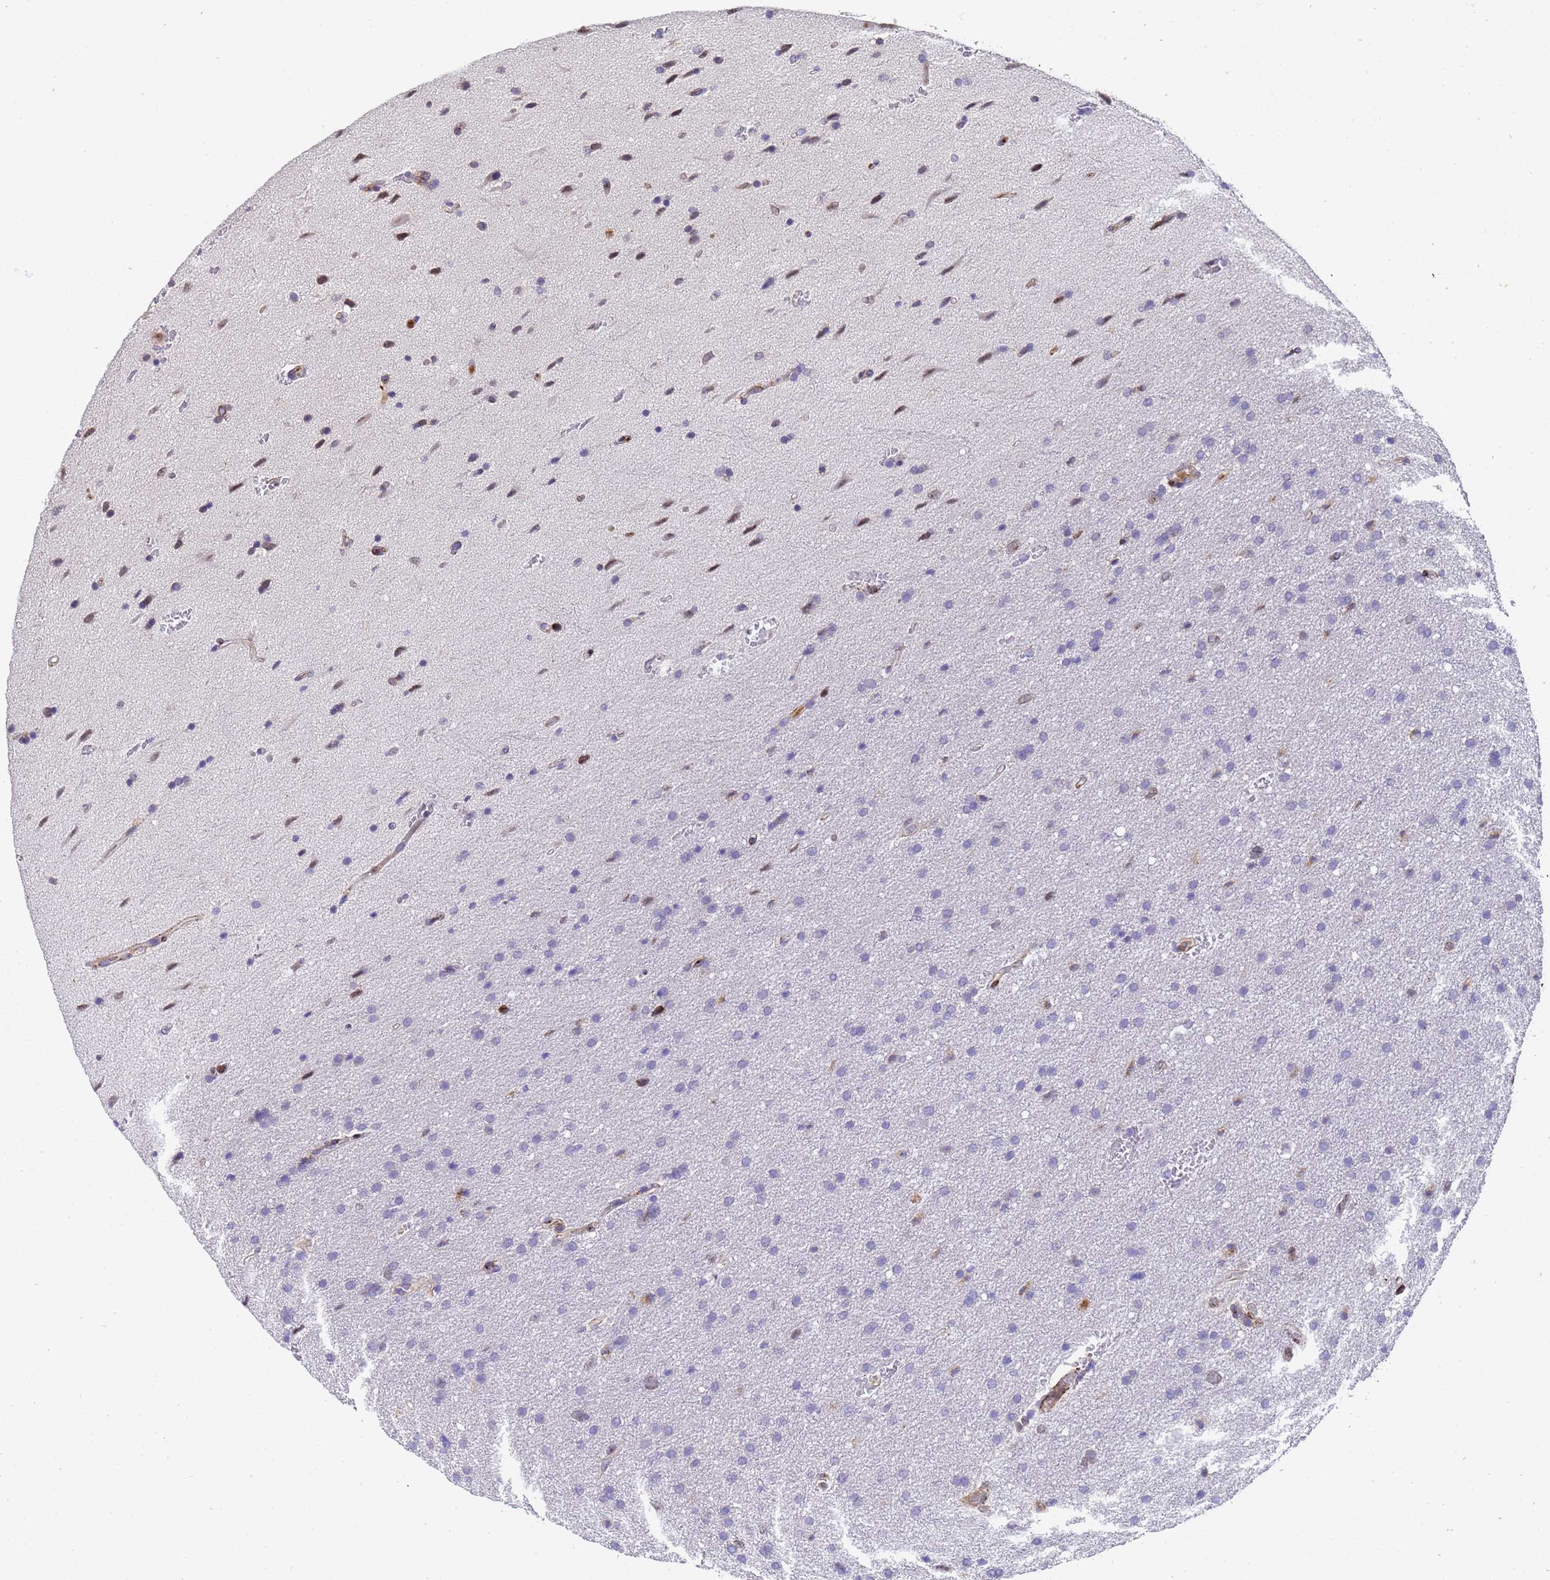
{"staining": {"intensity": "negative", "quantity": "none", "location": "none"}, "tissue": "glioma", "cell_type": "Tumor cells", "image_type": "cancer", "snomed": [{"axis": "morphology", "description": "Glioma, malignant, High grade"}, {"axis": "topography", "description": "Cerebral cortex"}], "caption": "A photomicrograph of glioma stained for a protein displays no brown staining in tumor cells.", "gene": "IGFBP7", "patient": {"sex": "female", "age": 36}}